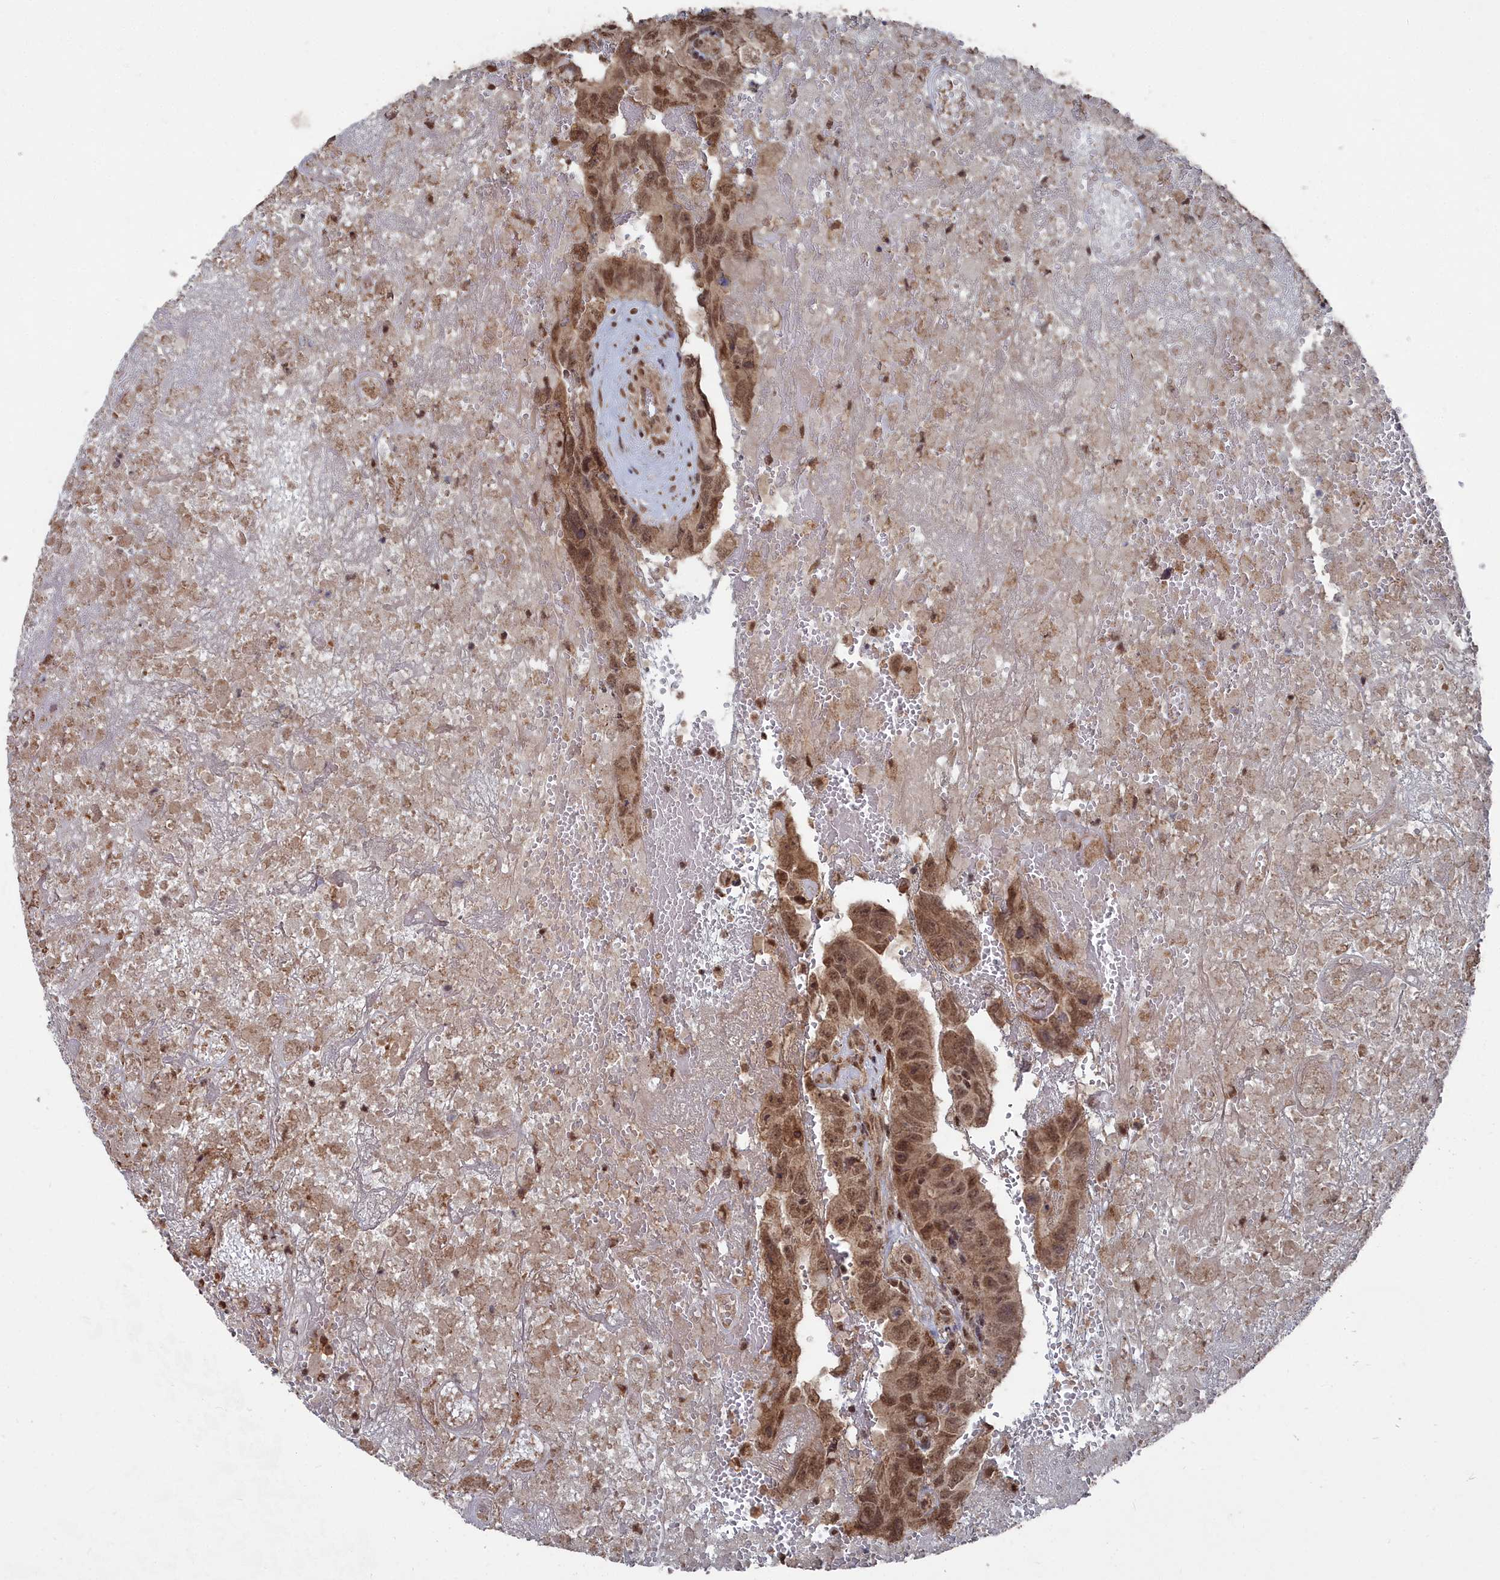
{"staining": {"intensity": "moderate", "quantity": ">75%", "location": "nuclear"}, "tissue": "testis cancer", "cell_type": "Tumor cells", "image_type": "cancer", "snomed": [{"axis": "morphology", "description": "Carcinoma, Embryonal, NOS"}, {"axis": "topography", "description": "Testis"}], "caption": "Testis cancer stained for a protein (brown) reveals moderate nuclear positive positivity in approximately >75% of tumor cells.", "gene": "CCNP", "patient": {"sex": "male", "age": 45}}